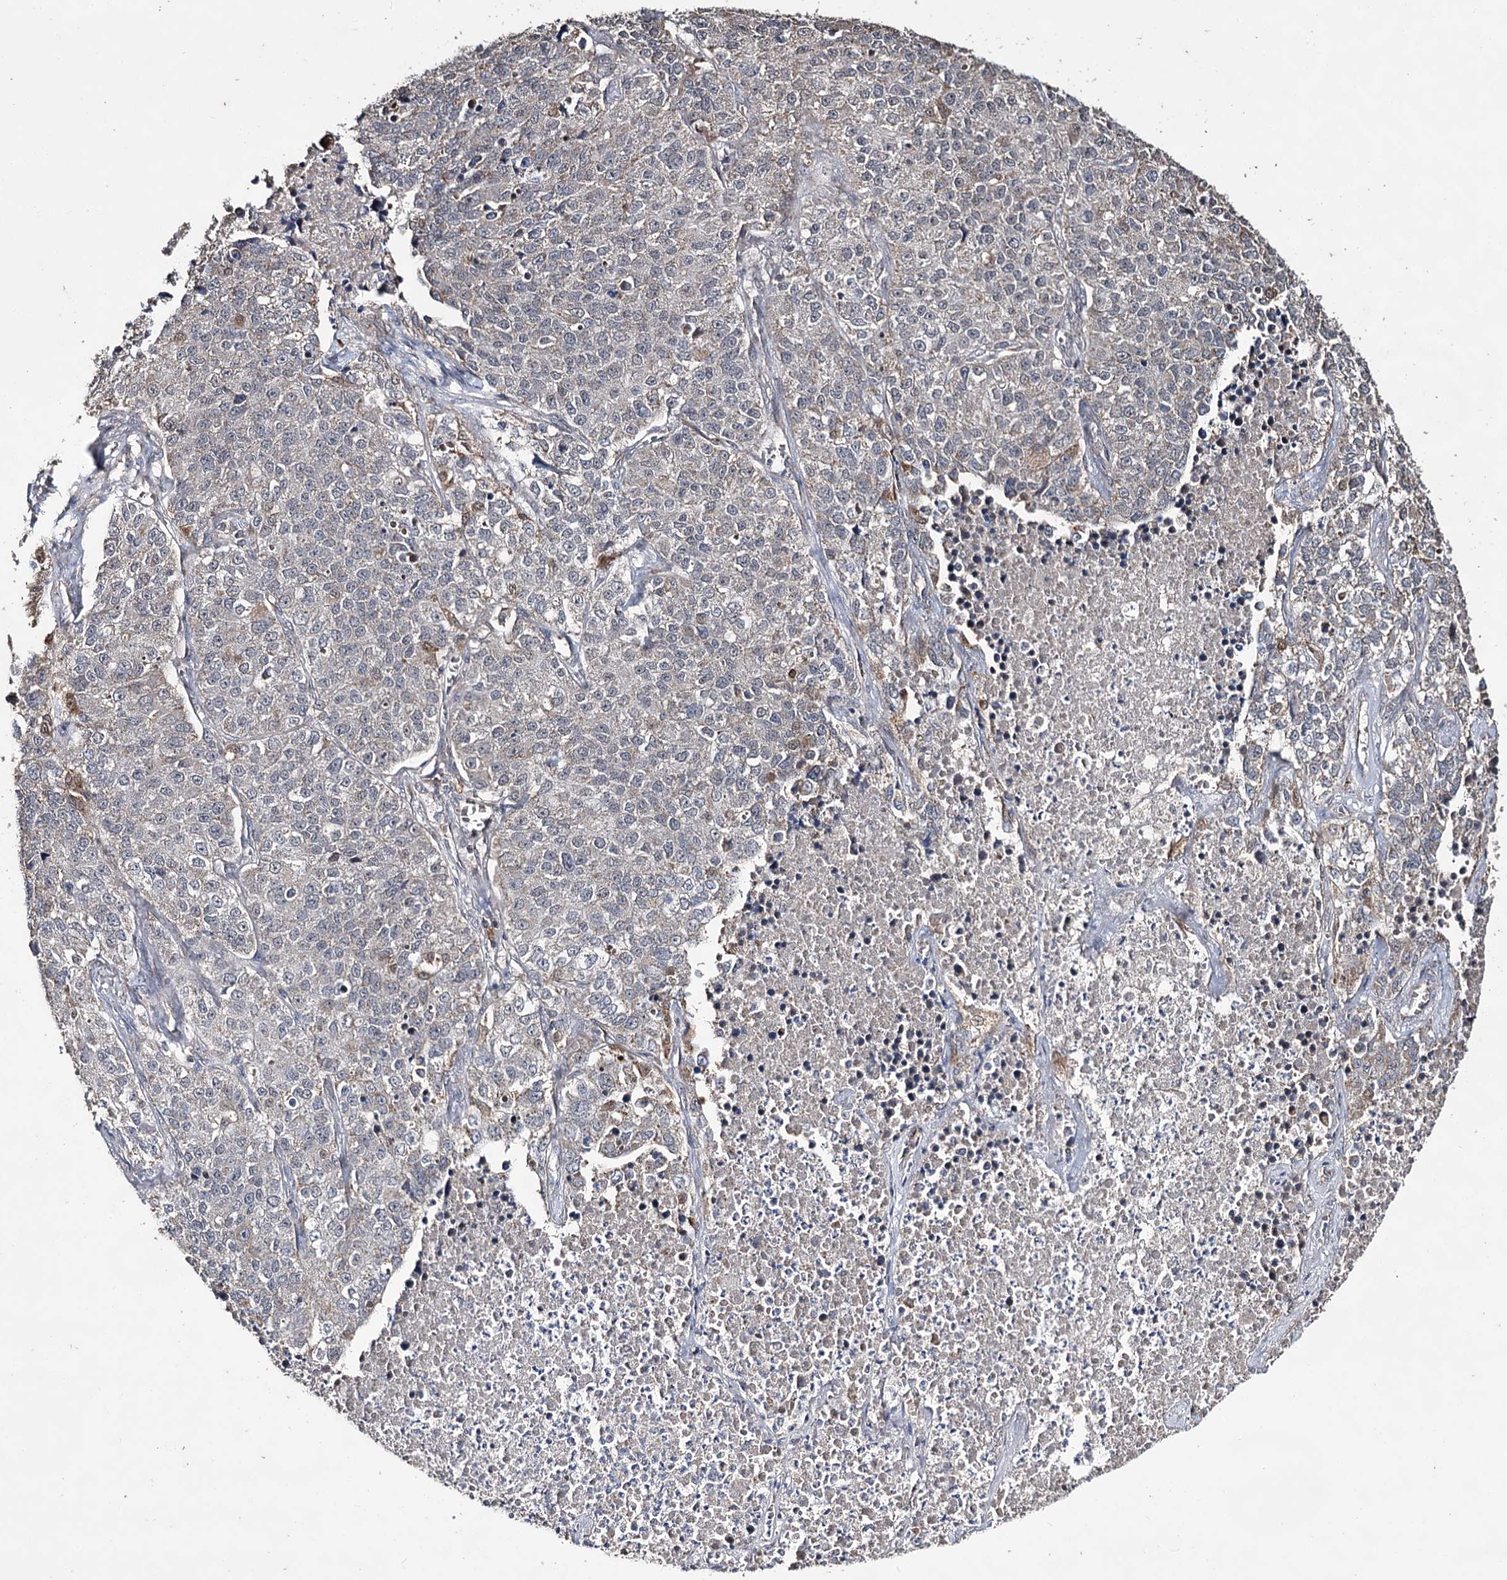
{"staining": {"intensity": "negative", "quantity": "none", "location": "none"}, "tissue": "lung cancer", "cell_type": "Tumor cells", "image_type": "cancer", "snomed": [{"axis": "morphology", "description": "Adenocarcinoma, NOS"}, {"axis": "topography", "description": "Lung"}], "caption": "High power microscopy photomicrograph of an immunohistochemistry histopathology image of lung cancer, revealing no significant expression in tumor cells. Brightfield microscopy of immunohistochemistry (IHC) stained with DAB (brown) and hematoxylin (blue), captured at high magnification.", "gene": "ACTR6", "patient": {"sex": "male", "age": 49}}